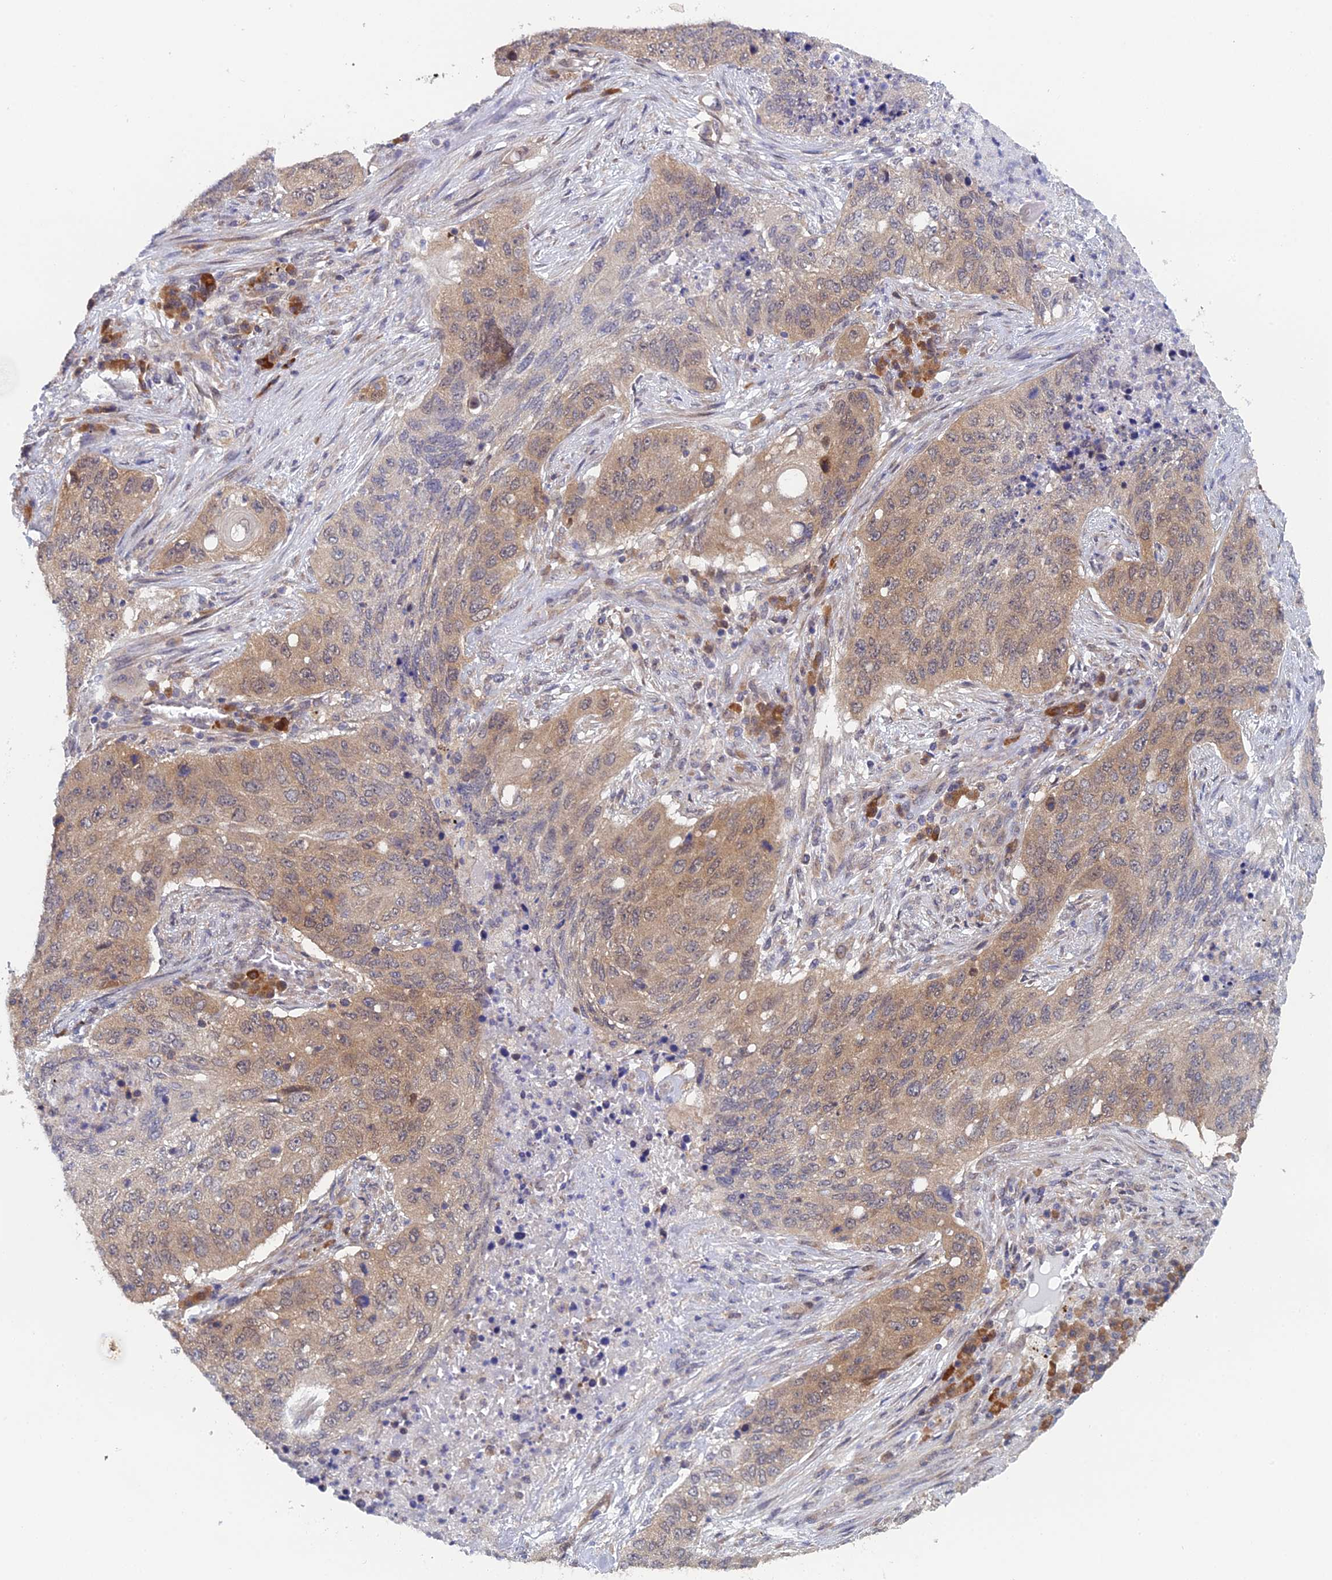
{"staining": {"intensity": "moderate", "quantity": ">75%", "location": "cytoplasmic/membranous"}, "tissue": "lung cancer", "cell_type": "Tumor cells", "image_type": "cancer", "snomed": [{"axis": "morphology", "description": "Squamous cell carcinoma, NOS"}, {"axis": "topography", "description": "Lung"}], "caption": "DAB (3,3'-diaminobenzidine) immunohistochemical staining of human squamous cell carcinoma (lung) reveals moderate cytoplasmic/membranous protein positivity in about >75% of tumor cells.", "gene": "SRA1", "patient": {"sex": "female", "age": 63}}